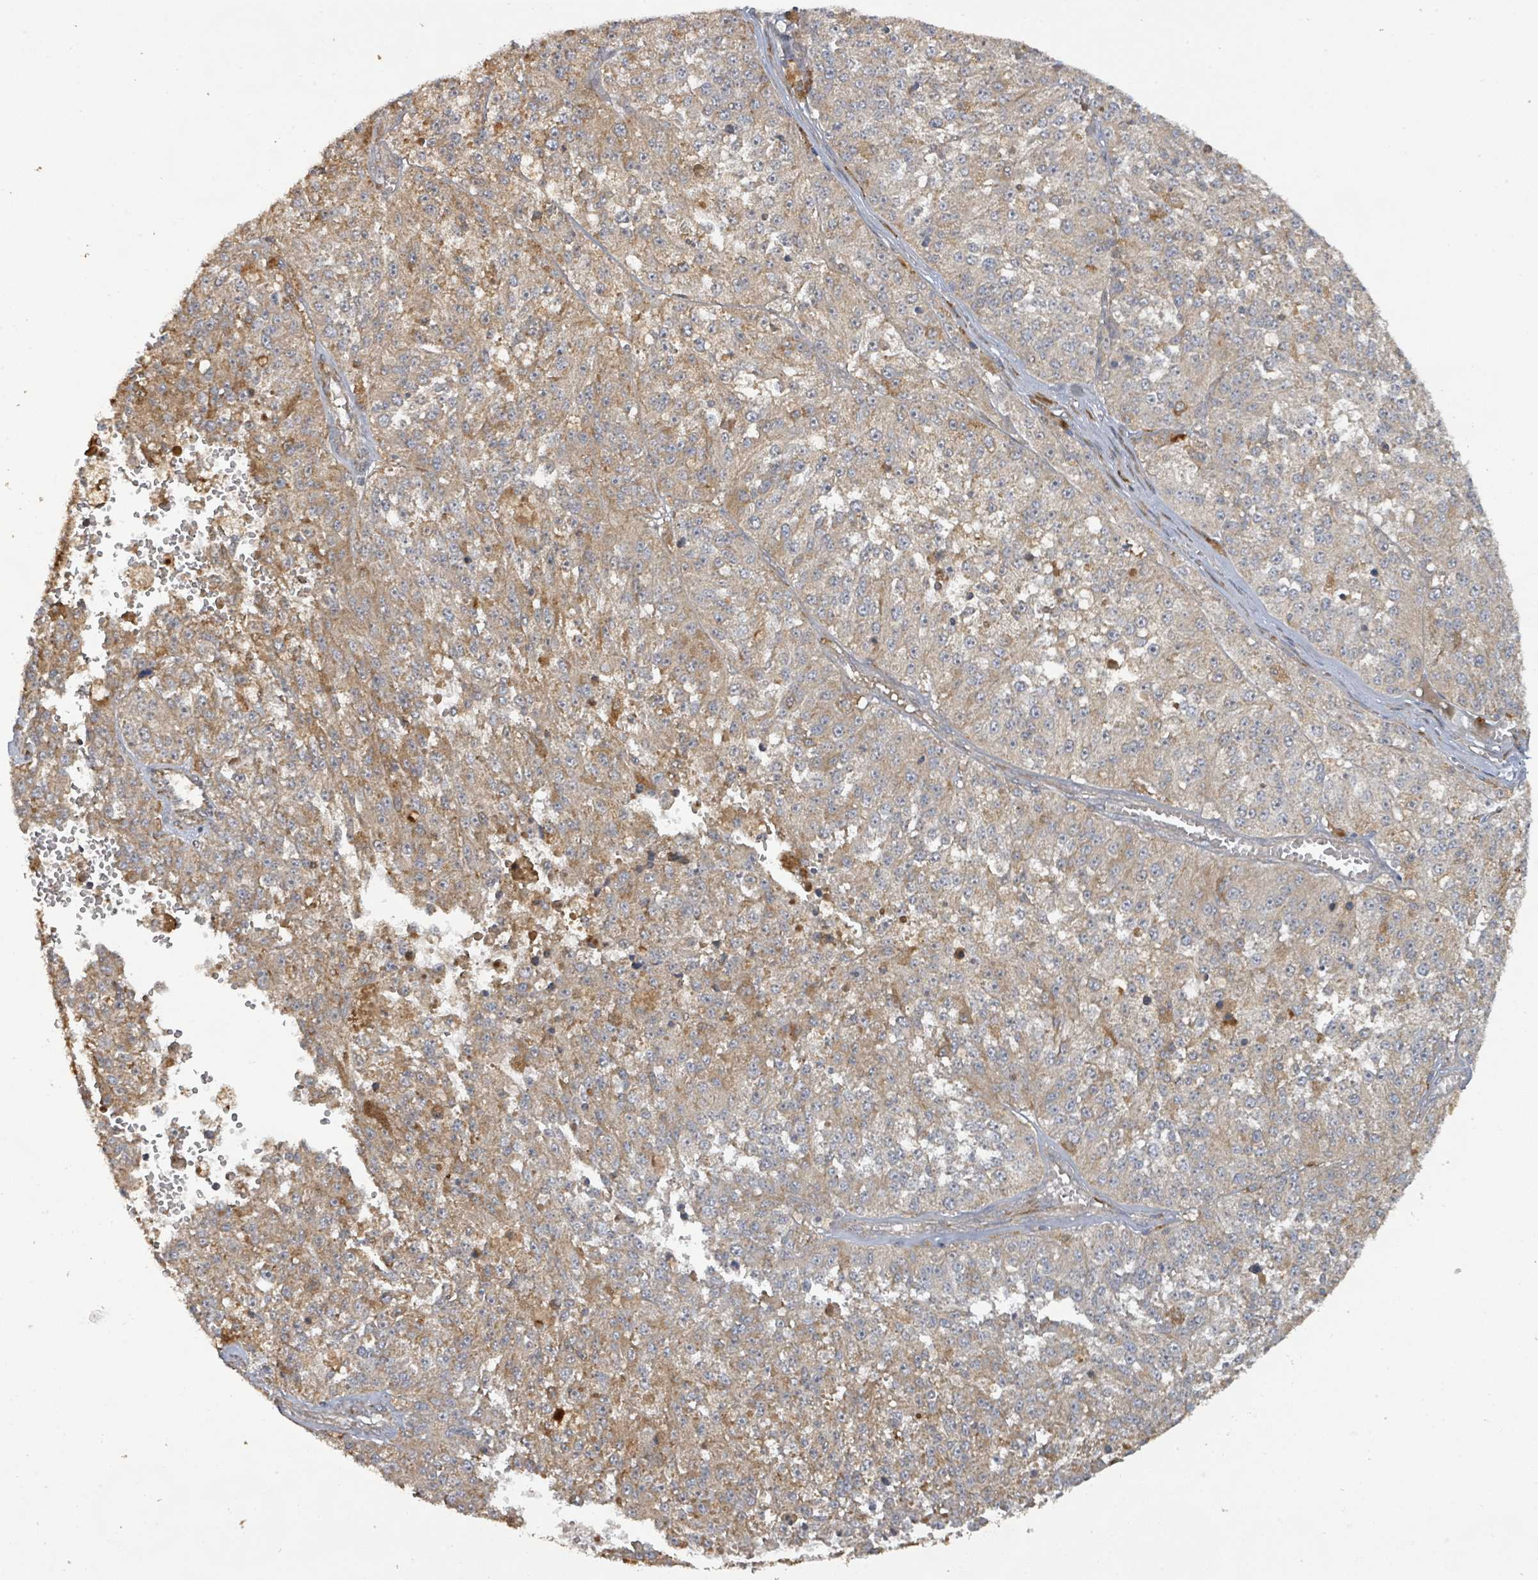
{"staining": {"intensity": "moderate", "quantity": "<25%", "location": "cytoplasmic/membranous"}, "tissue": "melanoma", "cell_type": "Tumor cells", "image_type": "cancer", "snomed": [{"axis": "morphology", "description": "Malignant melanoma, NOS"}, {"axis": "topography", "description": "Skin"}], "caption": "Protein expression analysis of human malignant melanoma reveals moderate cytoplasmic/membranous staining in approximately <25% of tumor cells. The staining was performed using DAB, with brown indicating positive protein expression. Nuclei are stained blue with hematoxylin.", "gene": "STARD4", "patient": {"sex": "female", "age": 64}}